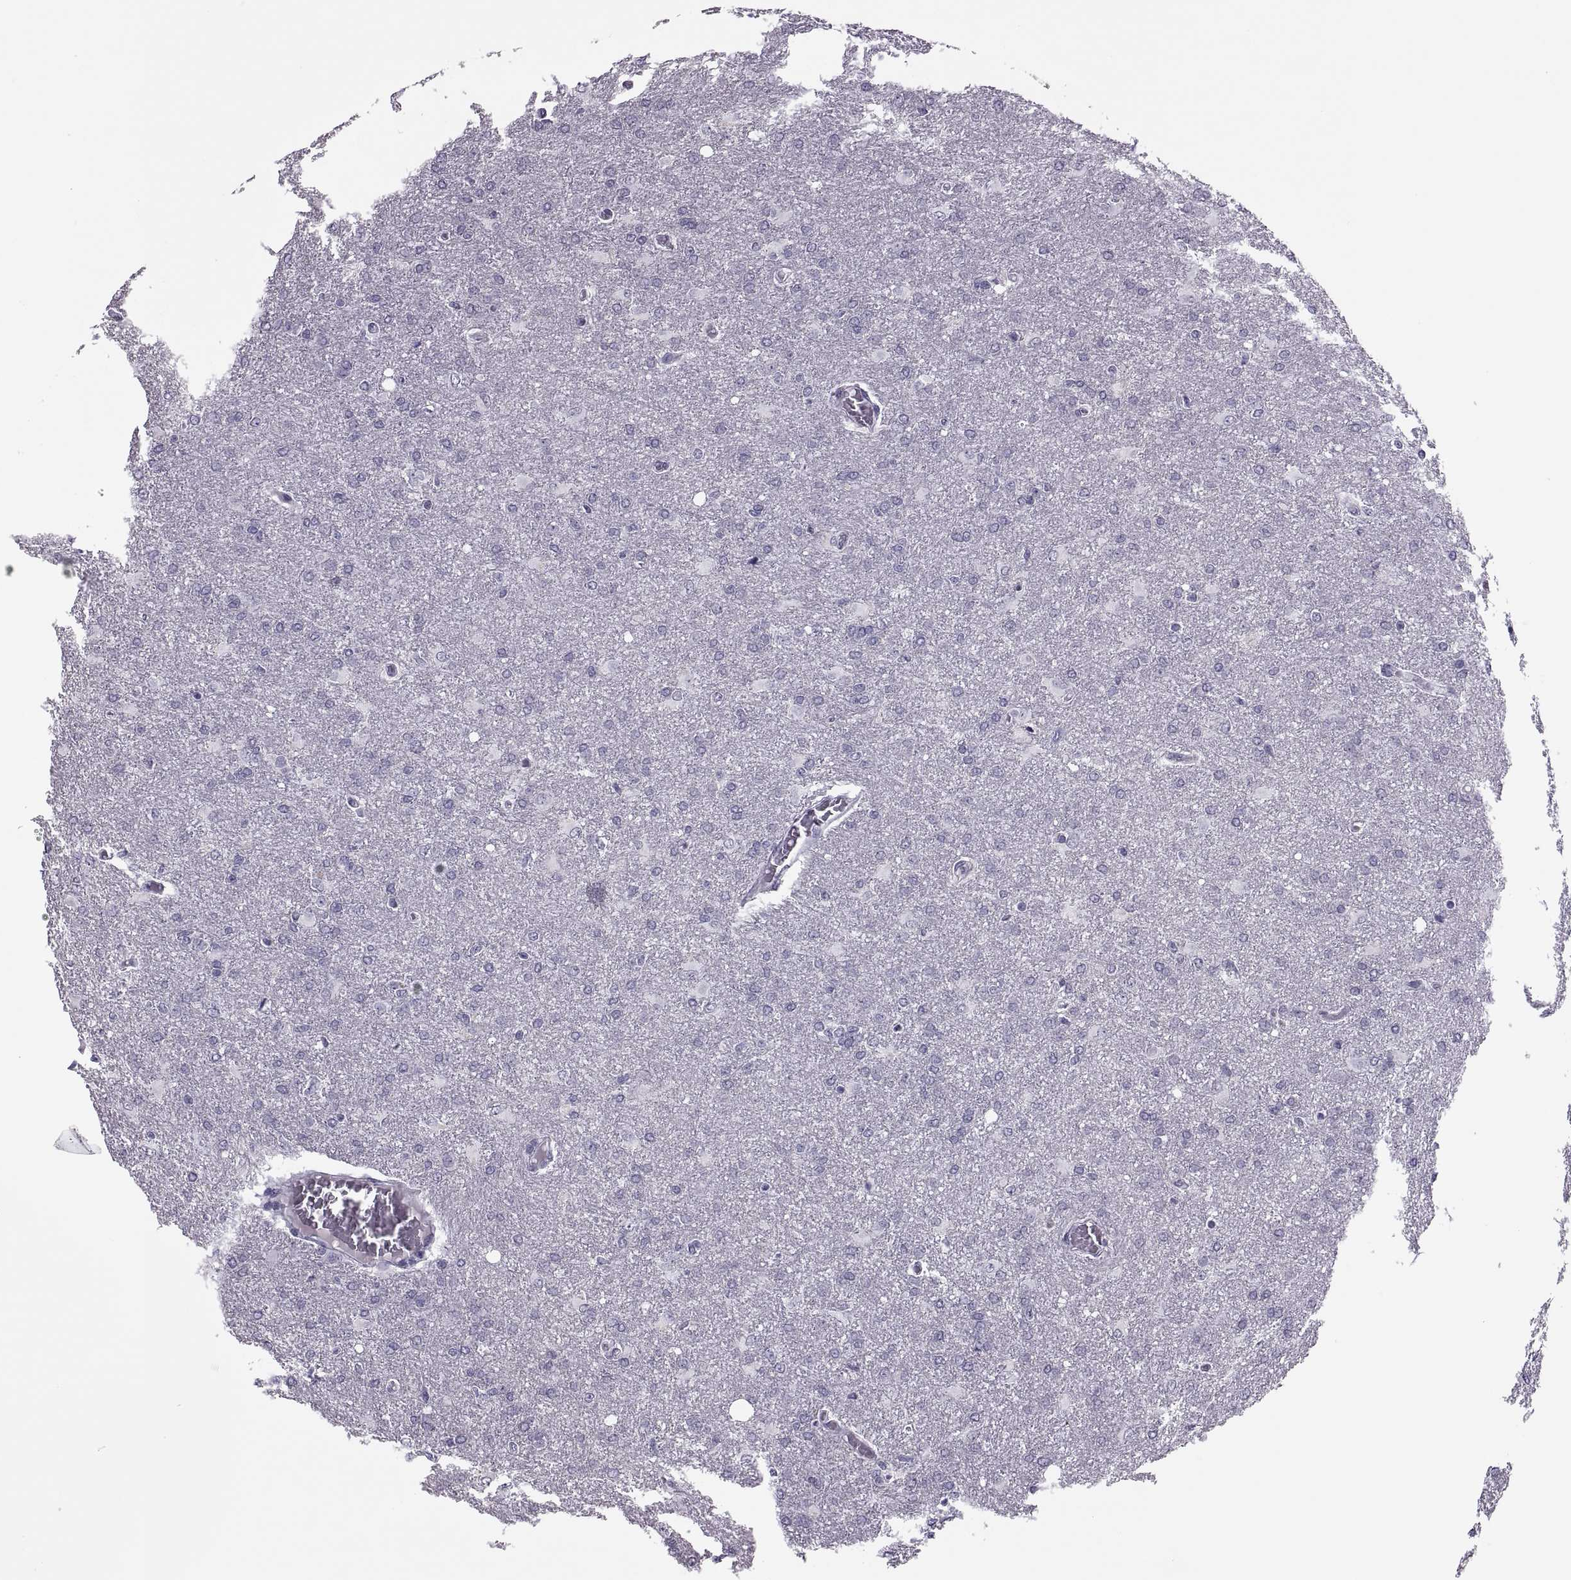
{"staining": {"intensity": "negative", "quantity": "none", "location": "none"}, "tissue": "glioma", "cell_type": "Tumor cells", "image_type": "cancer", "snomed": [{"axis": "morphology", "description": "Glioma, malignant, High grade"}, {"axis": "topography", "description": "Brain"}], "caption": "Tumor cells are negative for protein expression in human malignant glioma (high-grade). (Brightfield microscopy of DAB (3,3'-diaminobenzidine) IHC at high magnification).", "gene": "SYNGR4", "patient": {"sex": "male", "age": 68}}